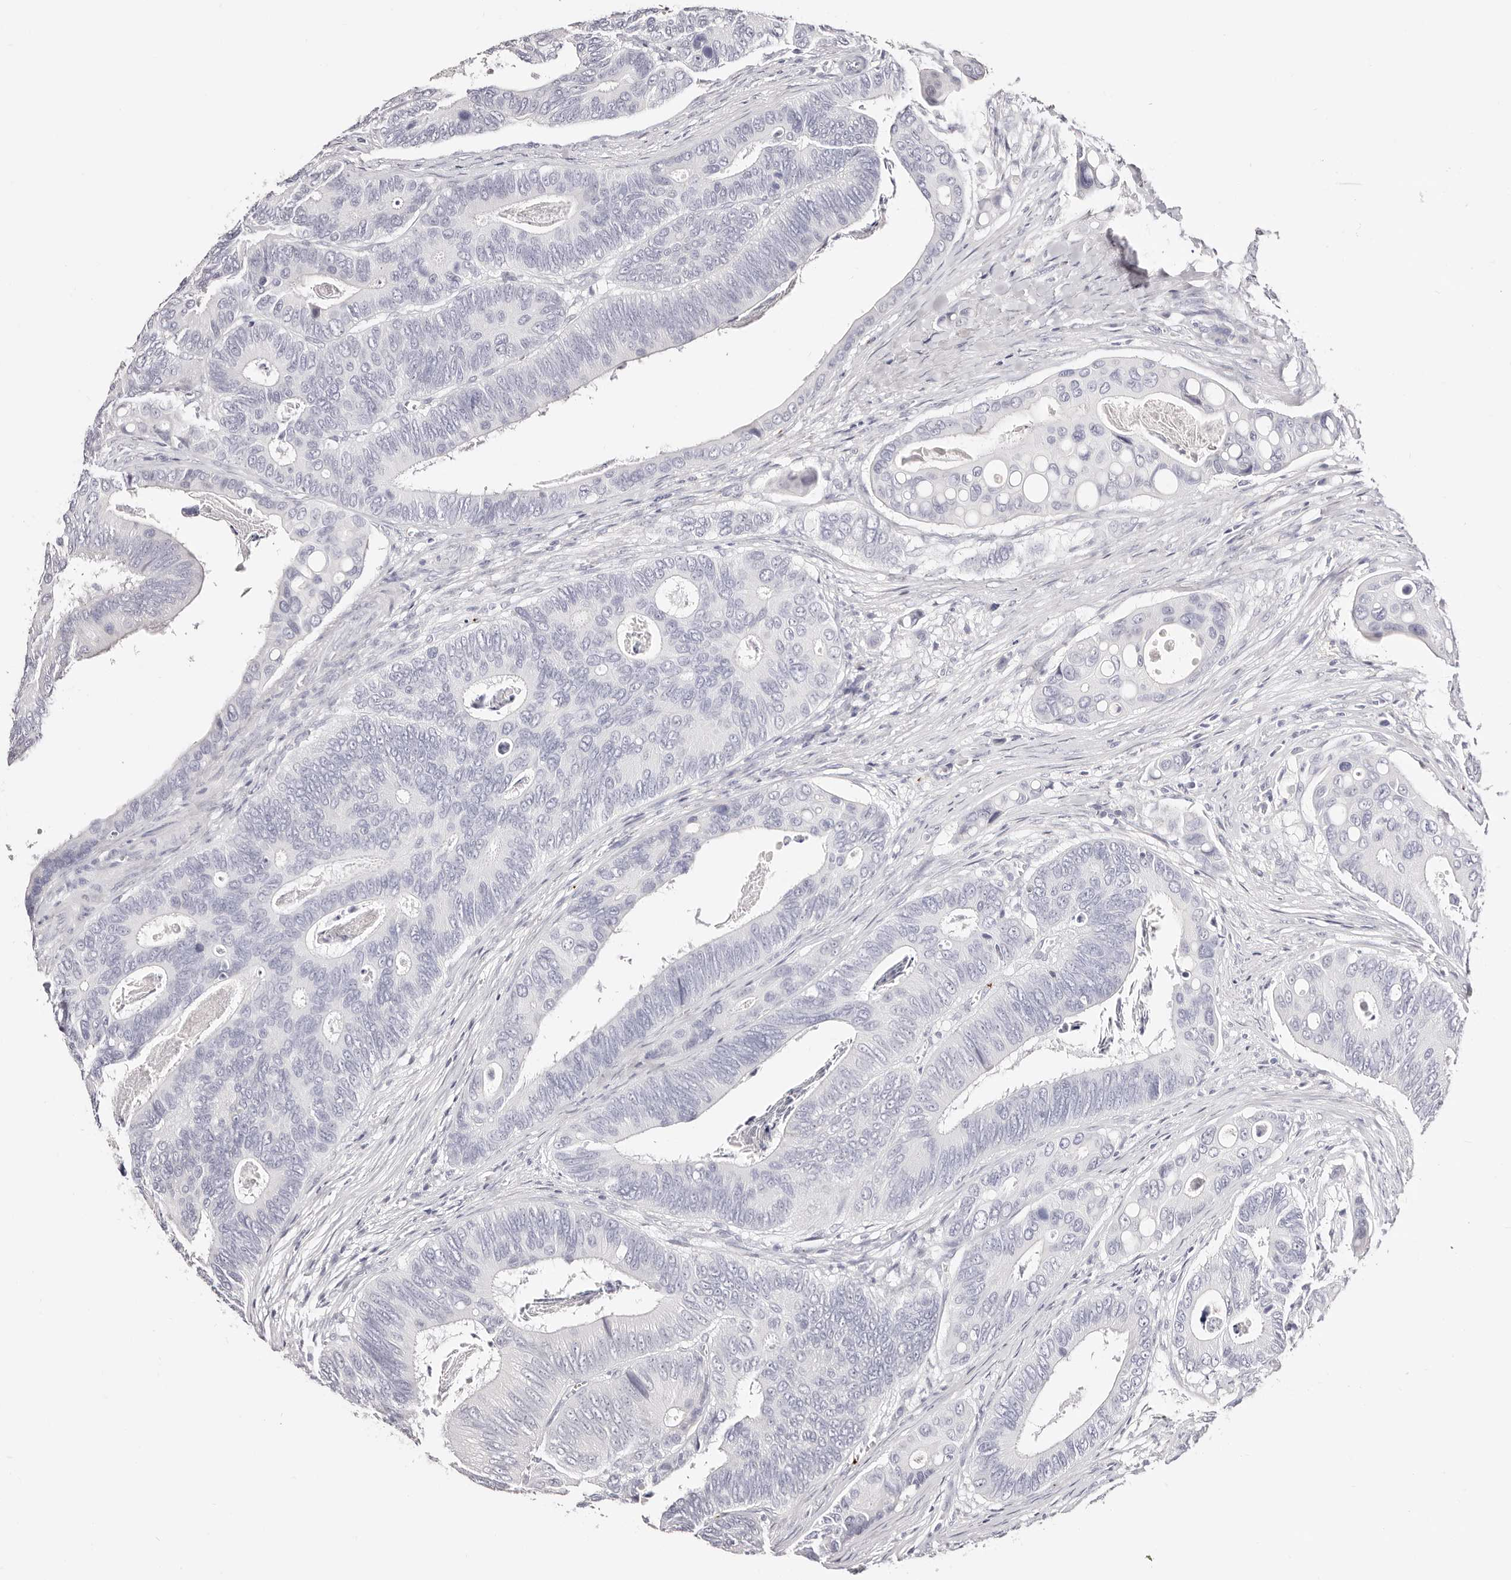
{"staining": {"intensity": "negative", "quantity": "none", "location": "none"}, "tissue": "colorectal cancer", "cell_type": "Tumor cells", "image_type": "cancer", "snomed": [{"axis": "morphology", "description": "Inflammation, NOS"}, {"axis": "morphology", "description": "Adenocarcinoma, NOS"}, {"axis": "topography", "description": "Colon"}], "caption": "Colorectal adenocarcinoma stained for a protein using IHC displays no positivity tumor cells.", "gene": "PF4", "patient": {"sex": "male", "age": 72}}